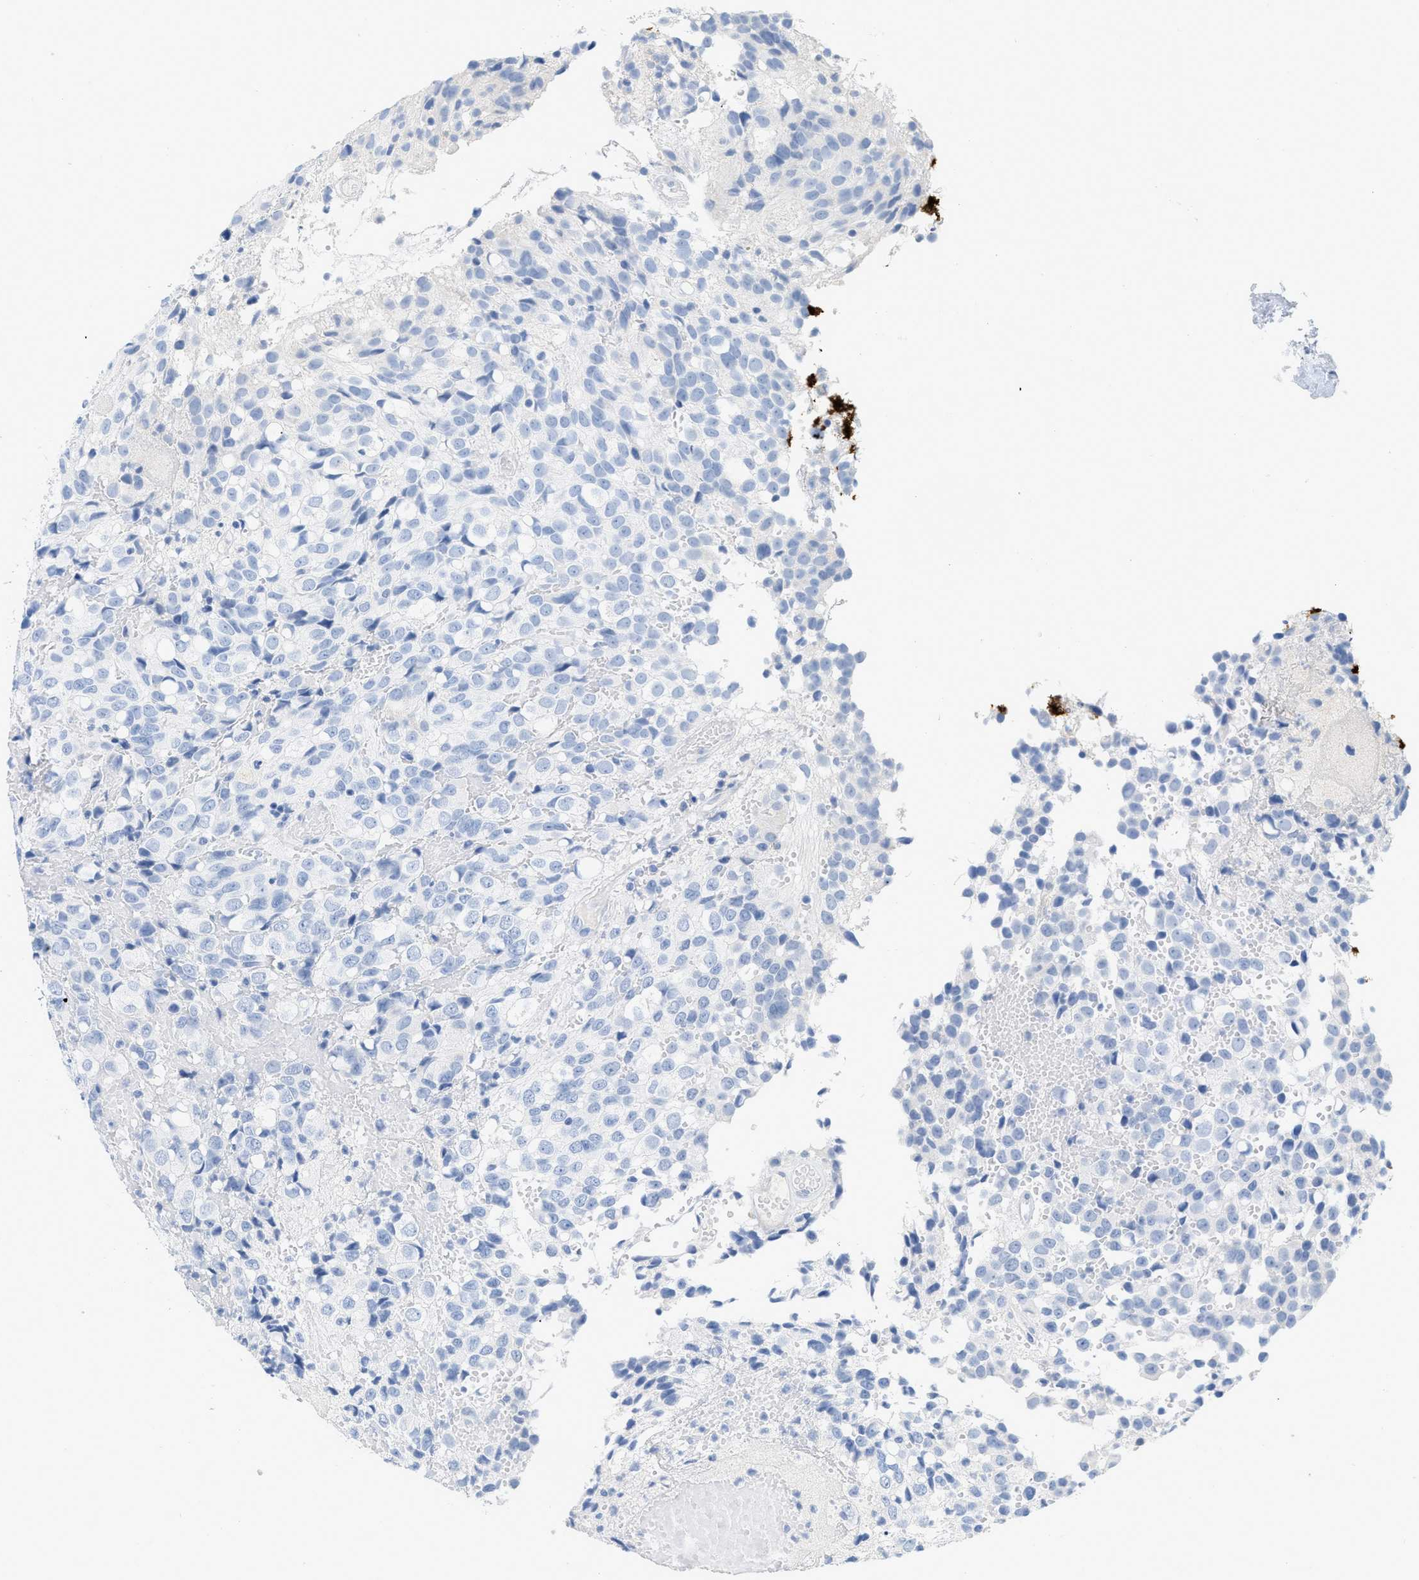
{"staining": {"intensity": "negative", "quantity": "none", "location": "none"}, "tissue": "glioma", "cell_type": "Tumor cells", "image_type": "cancer", "snomed": [{"axis": "morphology", "description": "Glioma, malignant, High grade"}, {"axis": "topography", "description": "Brain"}], "caption": "This is an immunohistochemistry histopathology image of glioma. There is no positivity in tumor cells.", "gene": "PAPPA", "patient": {"sex": "male", "age": 32}}